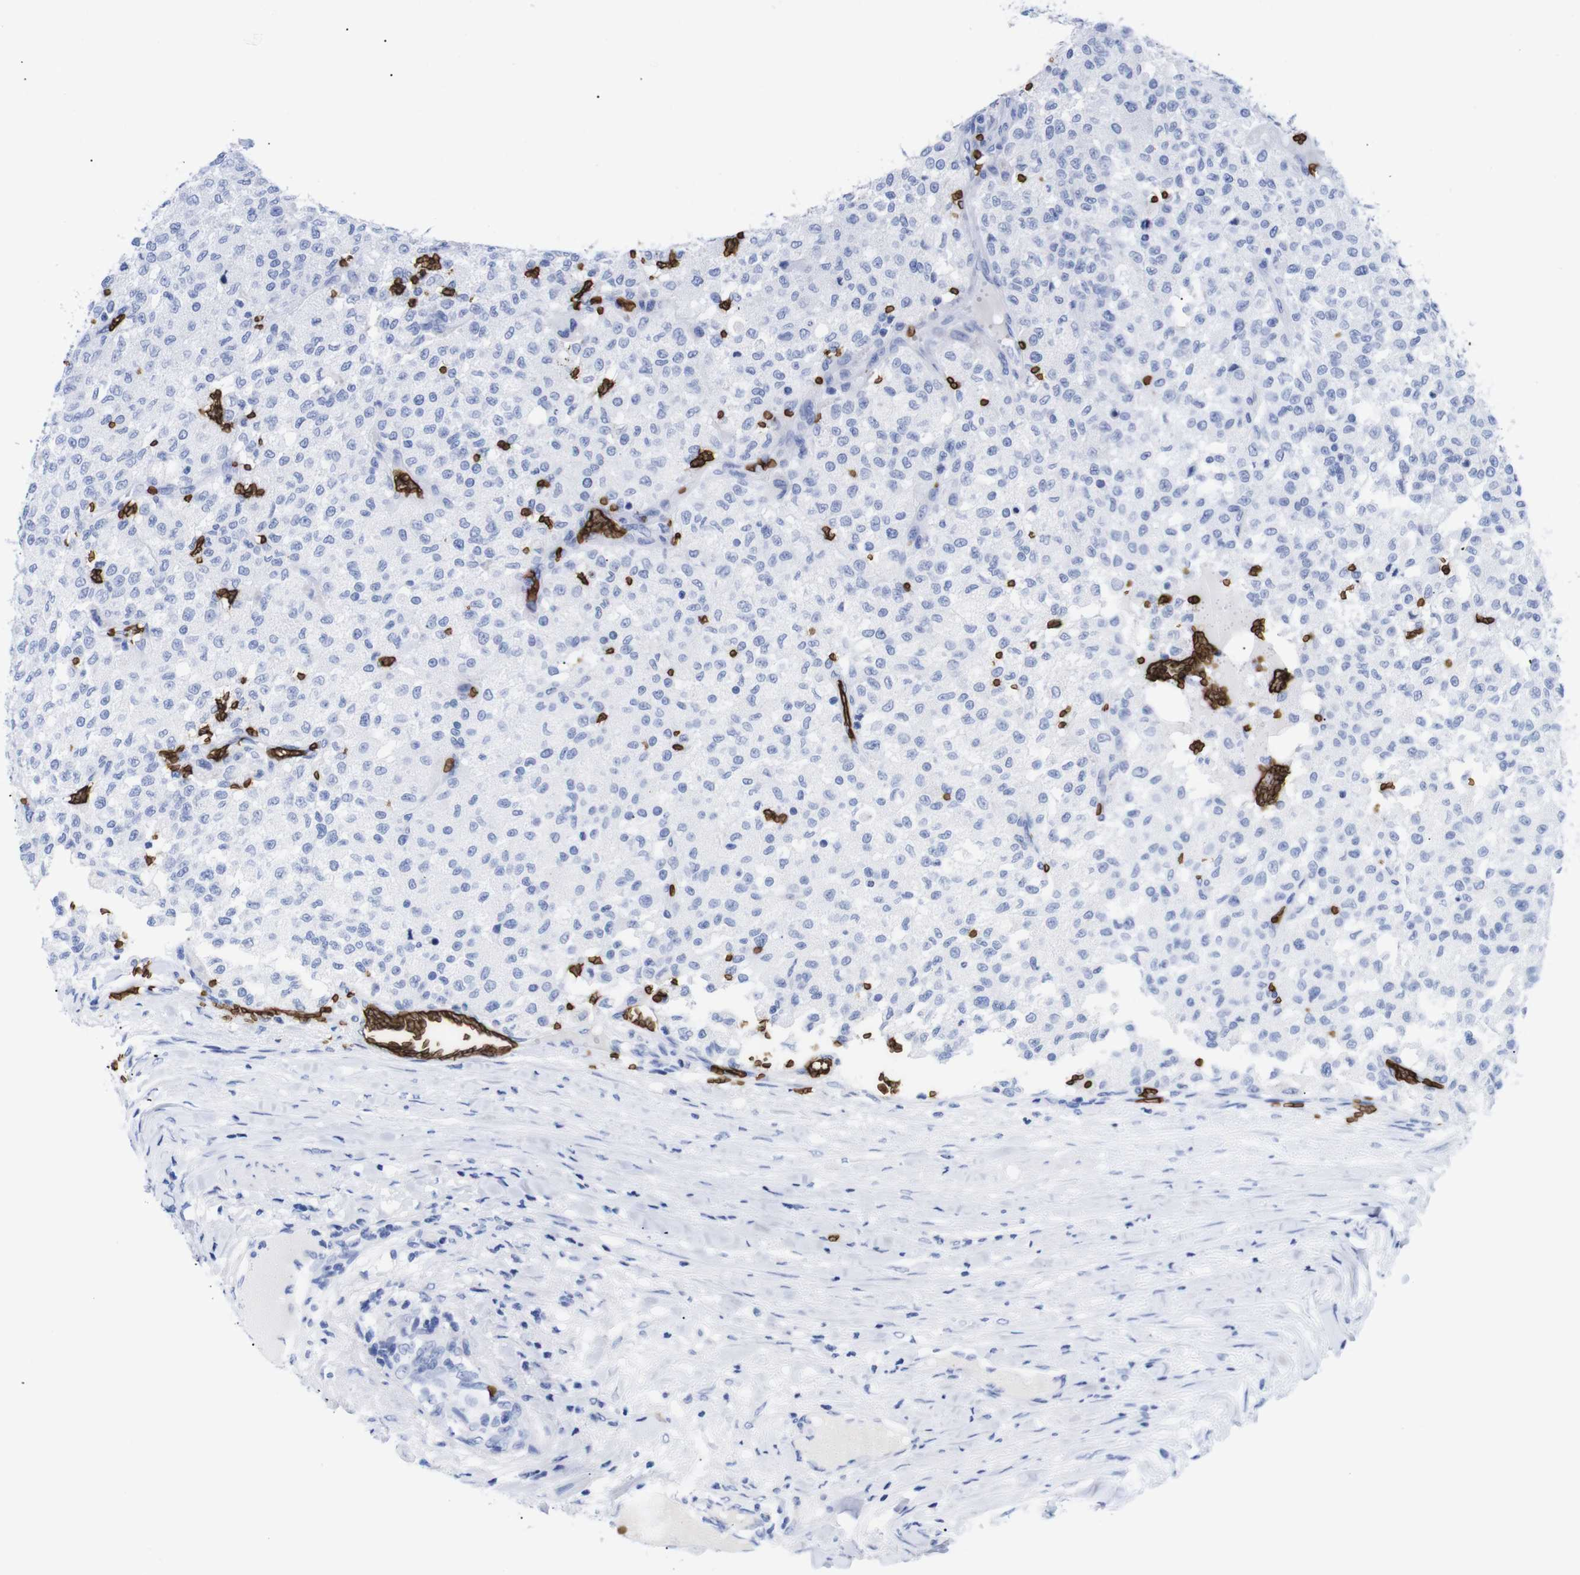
{"staining": {"intensity": "negative", "quantity": "none", "location": "none"}, "tissue": "testis cancer", "cell_type": "Tumor cells", "image_type": "cancer", "snomed": [{"axis": "morphology", "description": "Seminoma, NOS"}, {"axis": "topography", "description": "Testis"}], "caption": "Immunohistochemistry (IHC) histopathology image of human testis cancer (seminoma) stained for a protein (brown), which displays no positivity in tumor cells.", "gene": "S1PR2", "patient": {"sex": "male", "age": 59}}